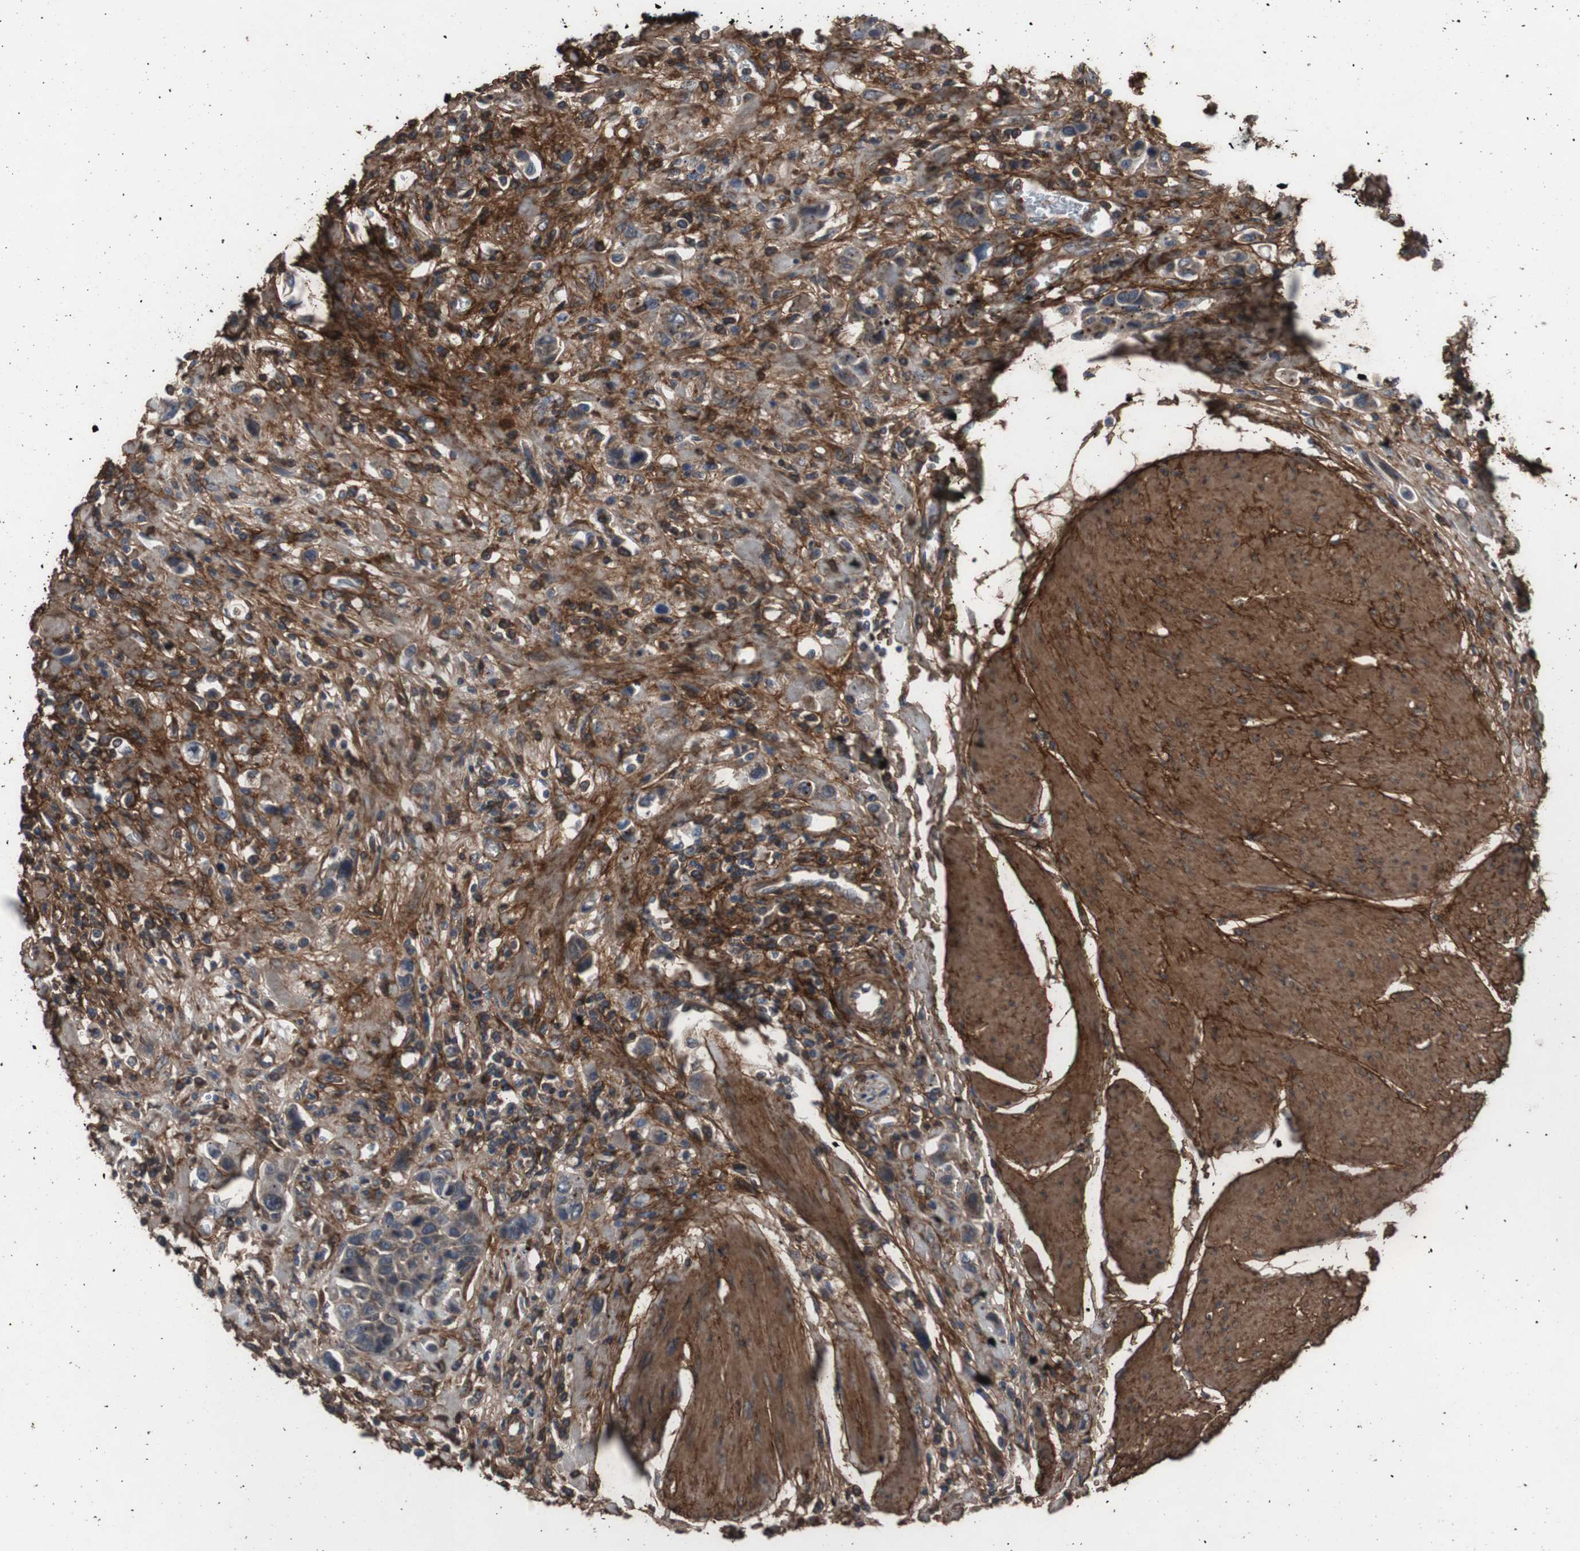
{"staining": {"intensity": "weak", "quantity": "25%-75%", "location": "cytoplasmic/membranous"}, "tissue": "urothelial cancer", "cell_type": "Tumor cells", "image_type": "cancer", "snomed": [{"axis": "morphology", "description": "Urothelial carcinoma, High grade"}, {"axis": "topography", "description": "Urinary bladder"}], "caption": "DAB immunohistochemical staining of urothelial cancer displays weak cytoplasmic/membranous protein positivity in approximately 25%-75% of tumor cells.", "gene": "COL6A2", "patient": {"sex": "male", "age": 50}}